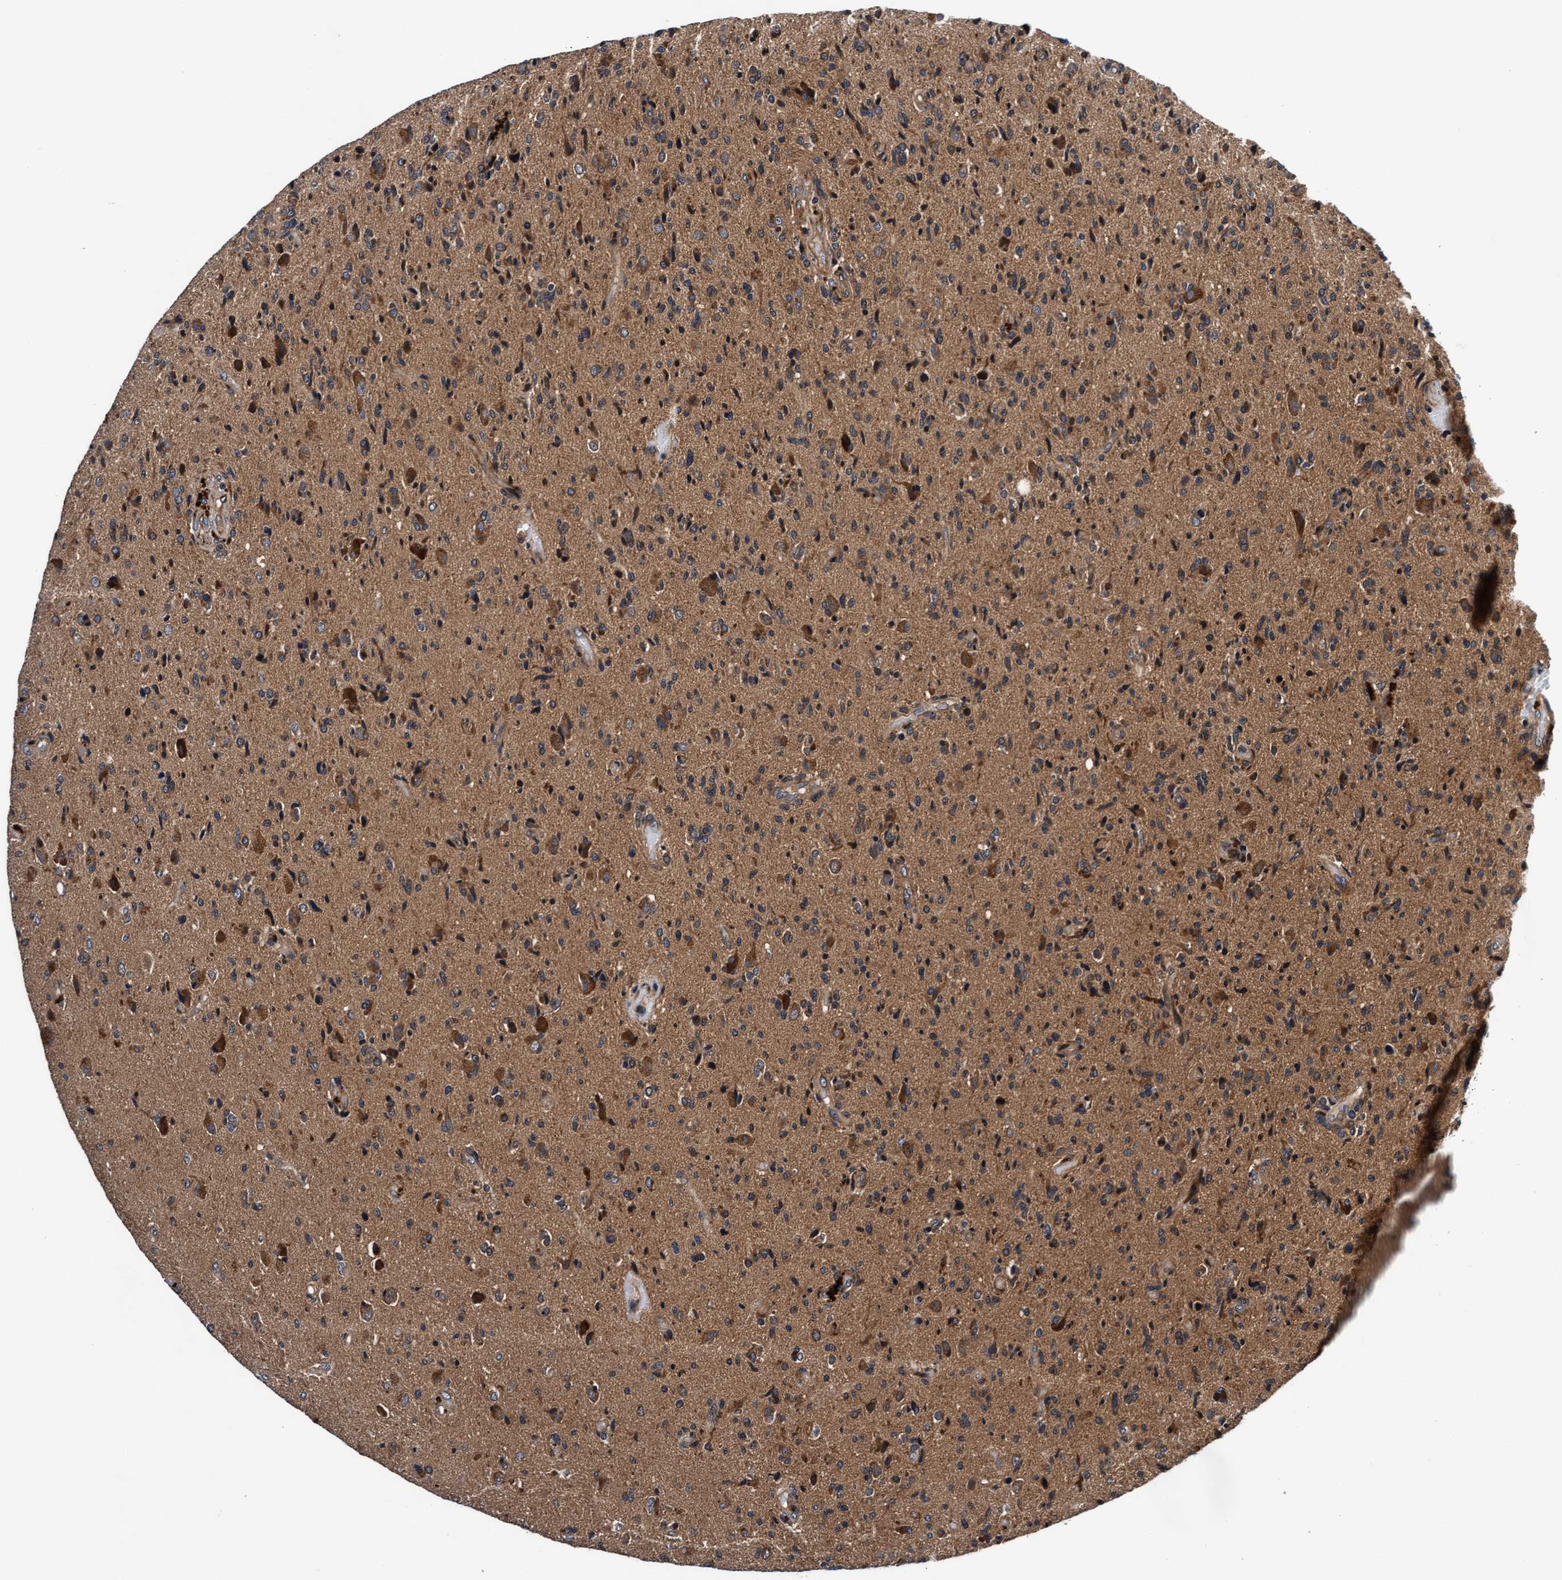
{"staining": {"intensity": "moderate", "quantity": "<25%", "location": "cytoplasmic/membranous"}, "tissue": "glioma", "cell_type": "Tumor cells", "image_type": "cancer", "snomed": [{"axis": "morphology", "description": "Glioma, malignant, High grade"}, {"axis": "topography", "description": "Brain"}], "caption": "Immunohistochemical staining of human malignant high-grade glioma exhibits moderate cytoplasmic/membranous protein positivity in about <25% of tumor cells.", "gene": "EFCAB13", "patient": {"sex": "male", "age": 72}}